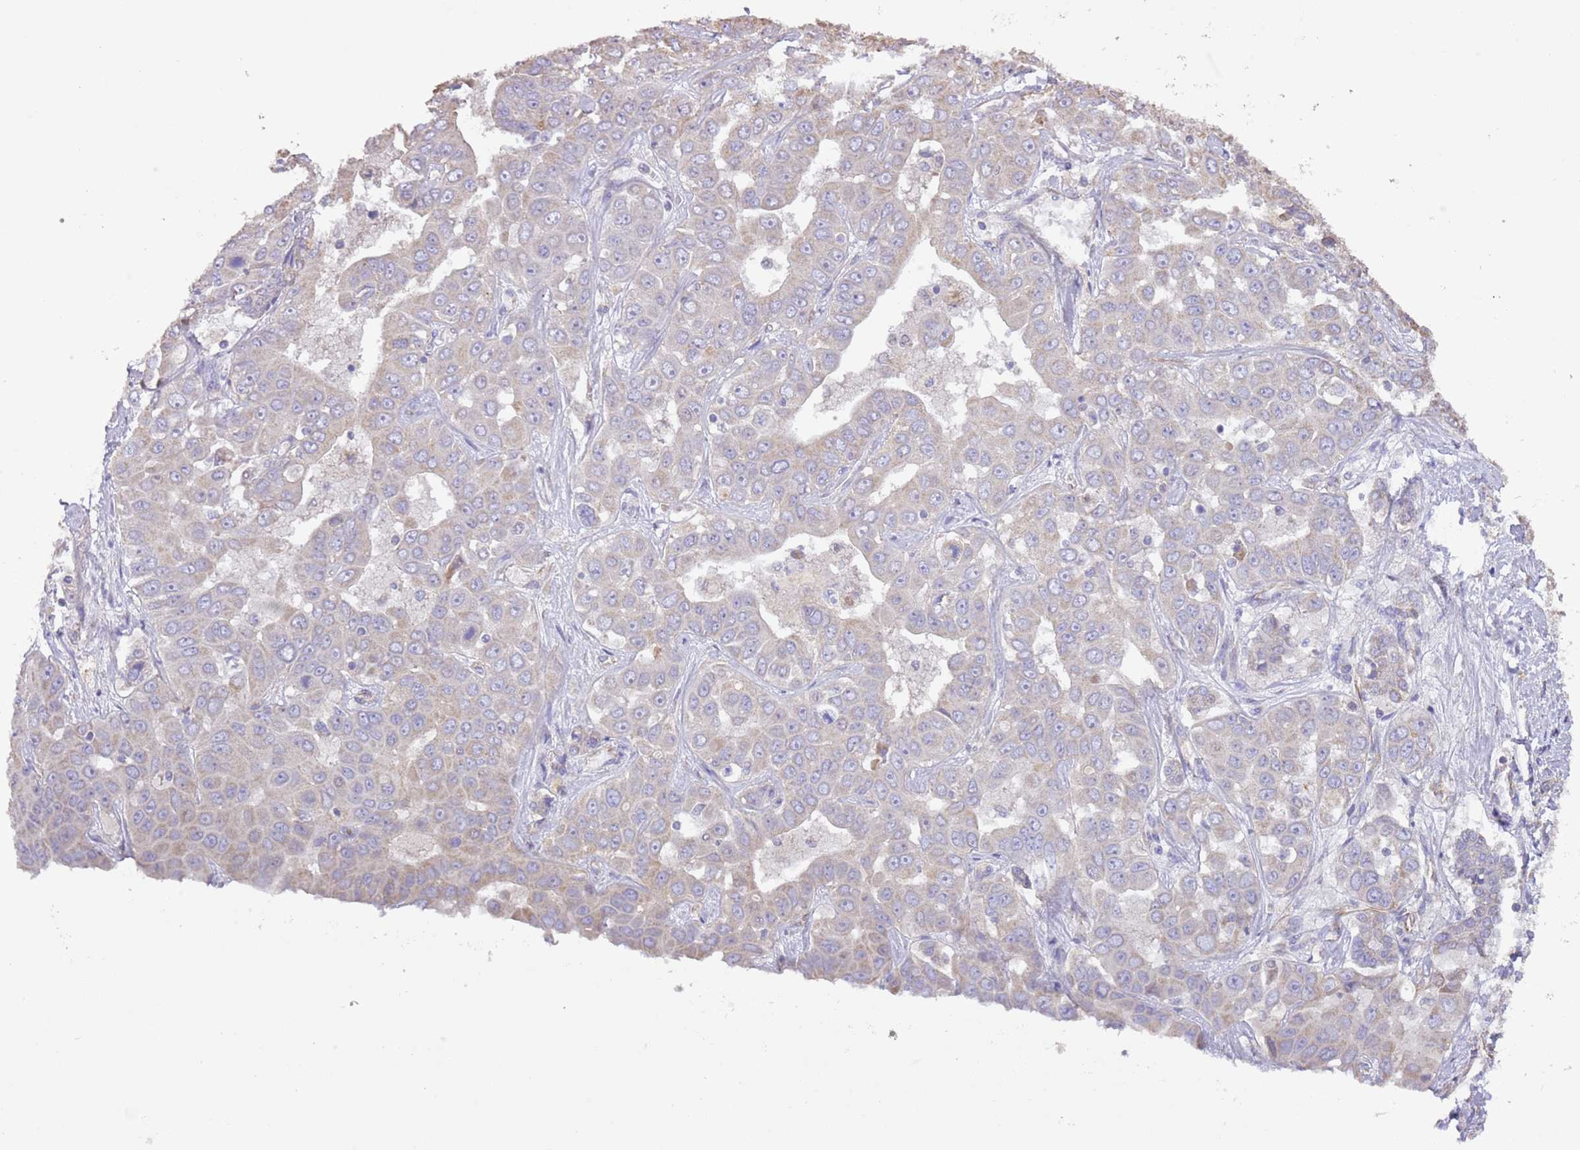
{"staining": {"intensity": "weak", "quantity": "<25%", "location": "cytoplasmic/membranous"}, "tissue": "liver cancer", "cell_type": "Tumor cells", "image_type": "cancer", "snomed": [{"axis": "morphology", "description": "Cholangiocarcinoma"}, {"axis": "topography", "description": "Liver"}], "caption": "Tumor cells show no significant protein expression in liver cancer (cholangiocarcinoma).", "gene": "DOCK9", "patient": {"sex": "female", "age": 52}}